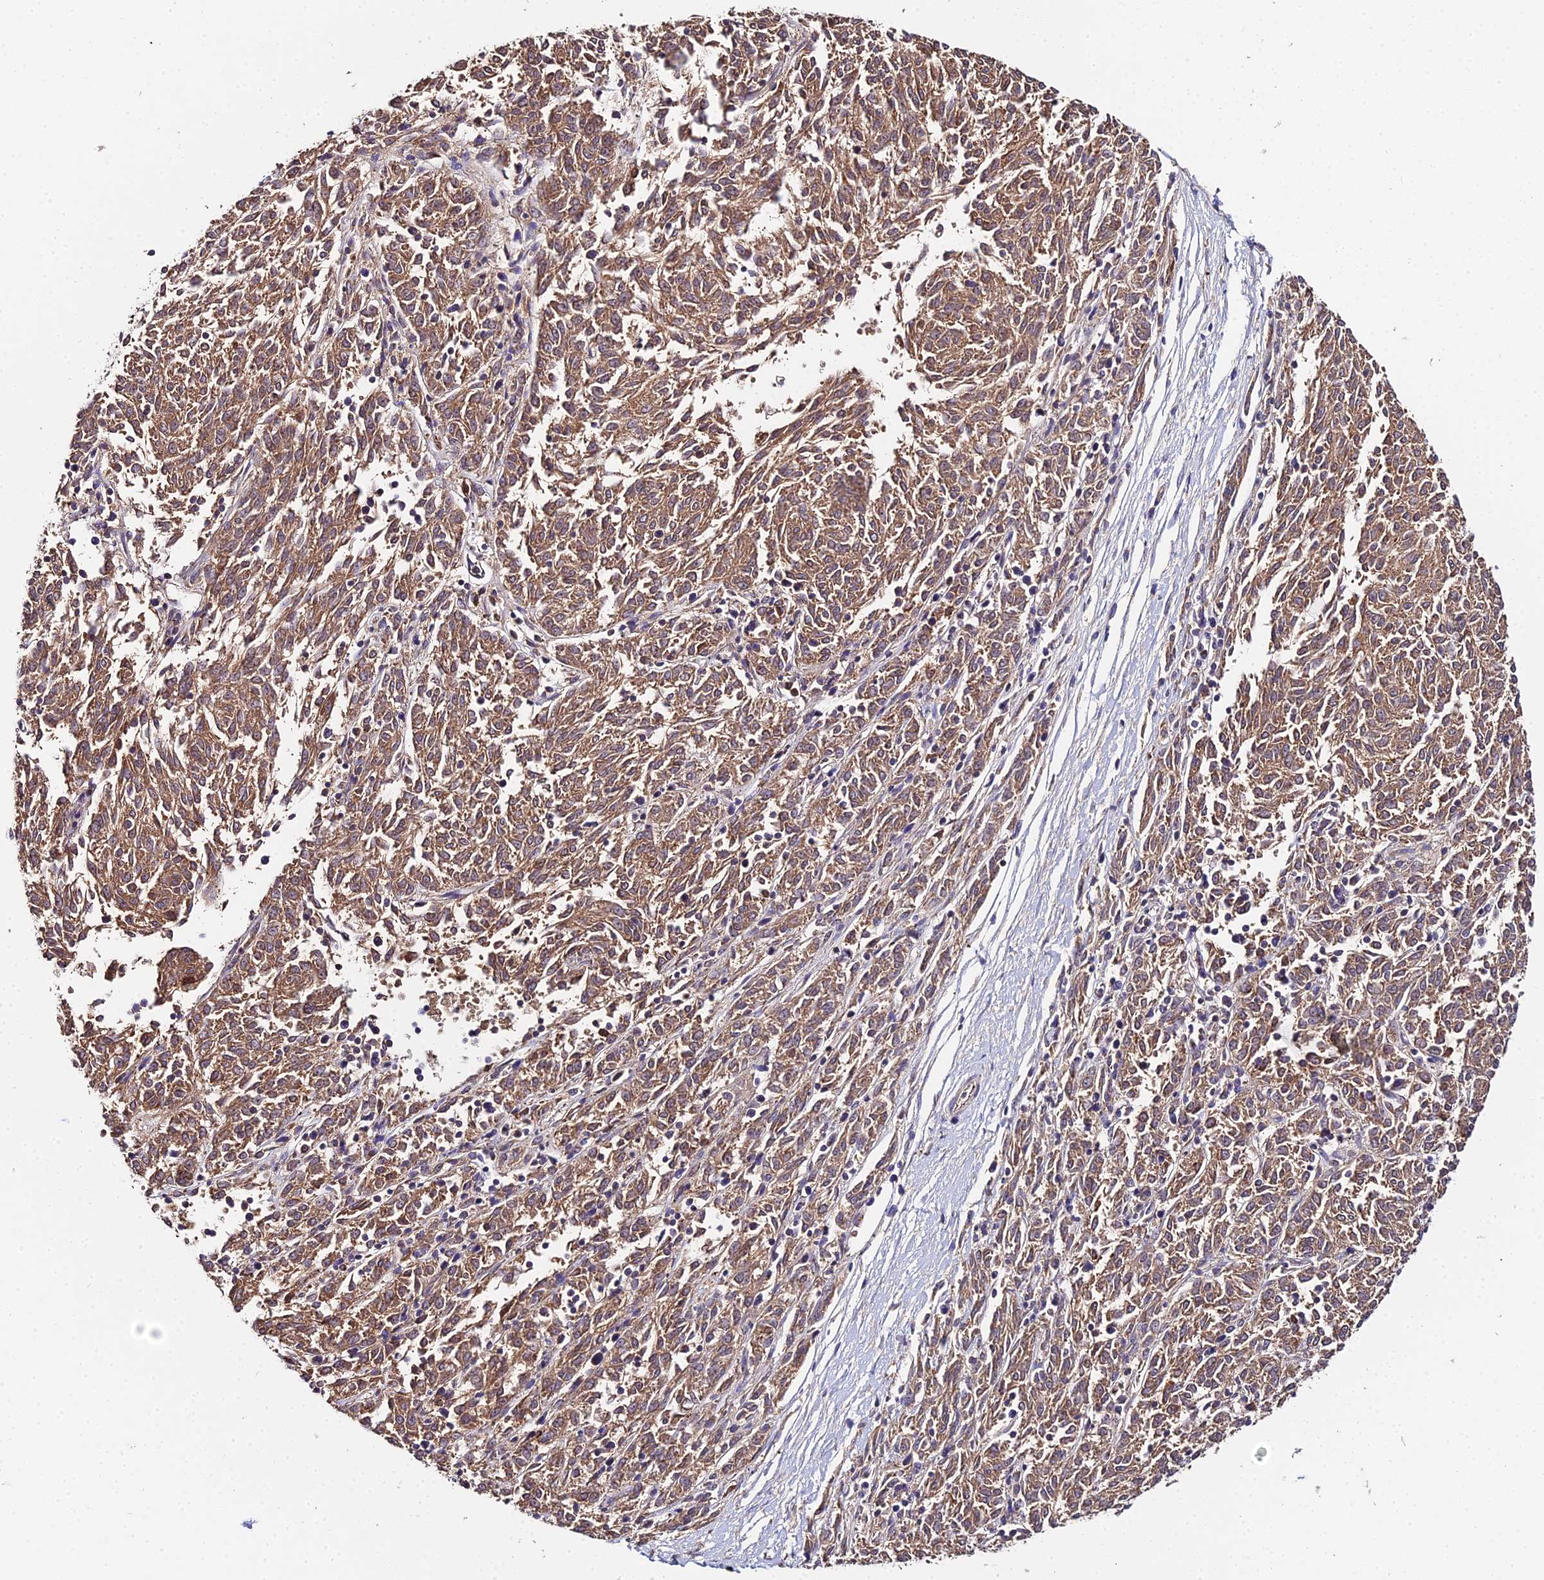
{"staining": {"intensity": "moderate", "quantity": ">75%", "location": "cytoplasmic/membranous"}, "tissue": "melanoma", "cell_type": "Tumor cells", "image_type": "cancer", "snomed": [{"axis": "morphology", "description": "Malignant melanoma, NOS"}, {"axis": "topography", "description": "Skin"}], "caption": "Immunohistochemistry (DAB) staining of malignant melanoma demonstrates moderate cytoplasmic/membranous protein positivity in about >75% of tumor cells.", "gene": "ZBED8", "patient": {"sex": "female", "age": 72}}